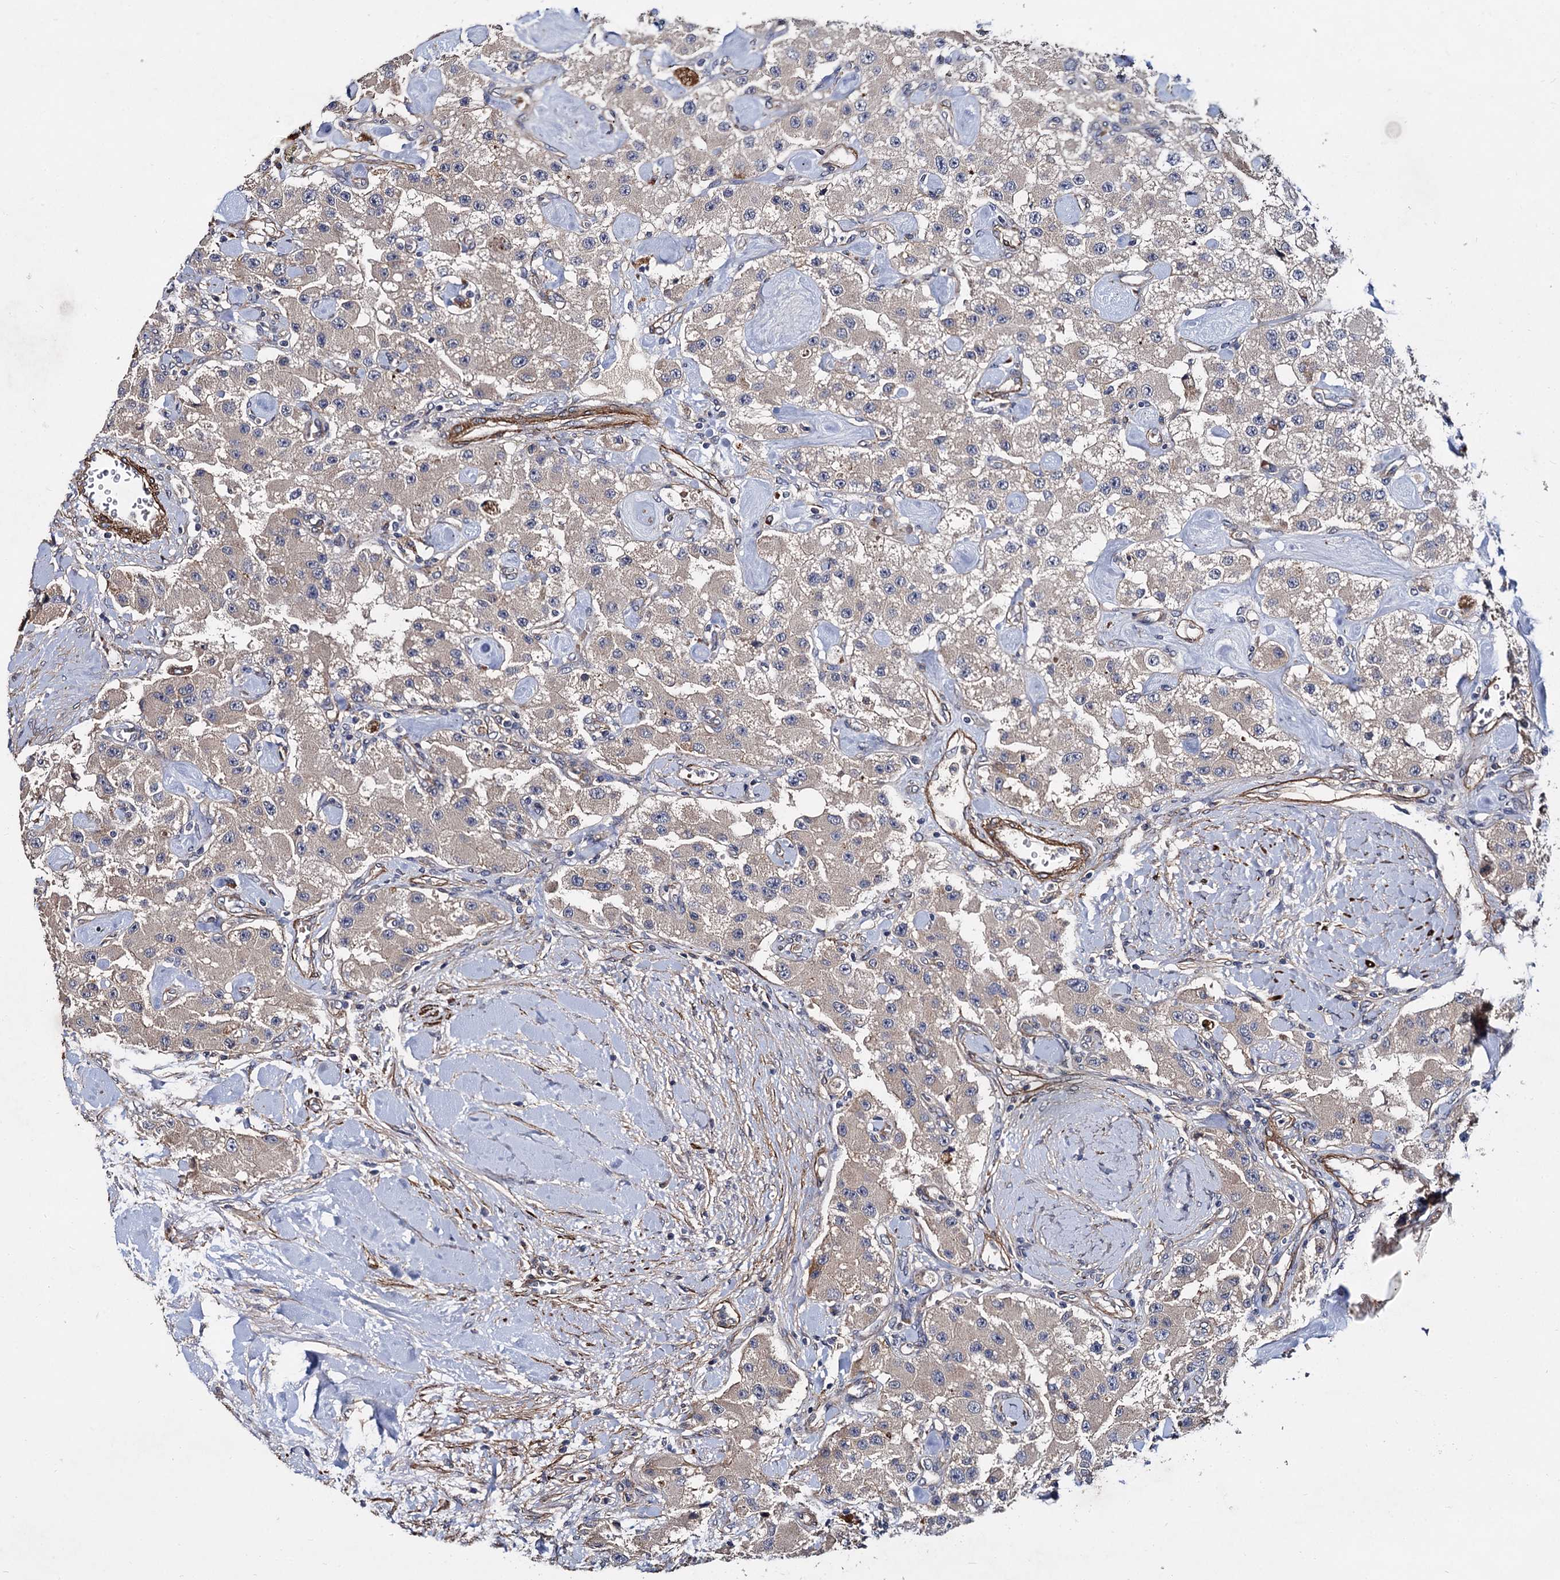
{"staining": {"intensity": "negative", "quantity": "none", "location": "none"}, "tissue": "carcinoid", "cell_type": "Tumor cells", "image_type": "cancer", "snomed": [{"axis": "morphology", "description": "Carcinoid, malignant, NOS"}, {"axis": "topography", "description": "Pancreas"}], "caption": "A photomicrograph of human carcinoid is negative for staining in tumor cells. (DAB (3,3'-diaminobenzidine) immunohistochemistry with hematoxylin counter stain).", "gene": "ISM2", "patient": {"sex": "male", "age": 41}}